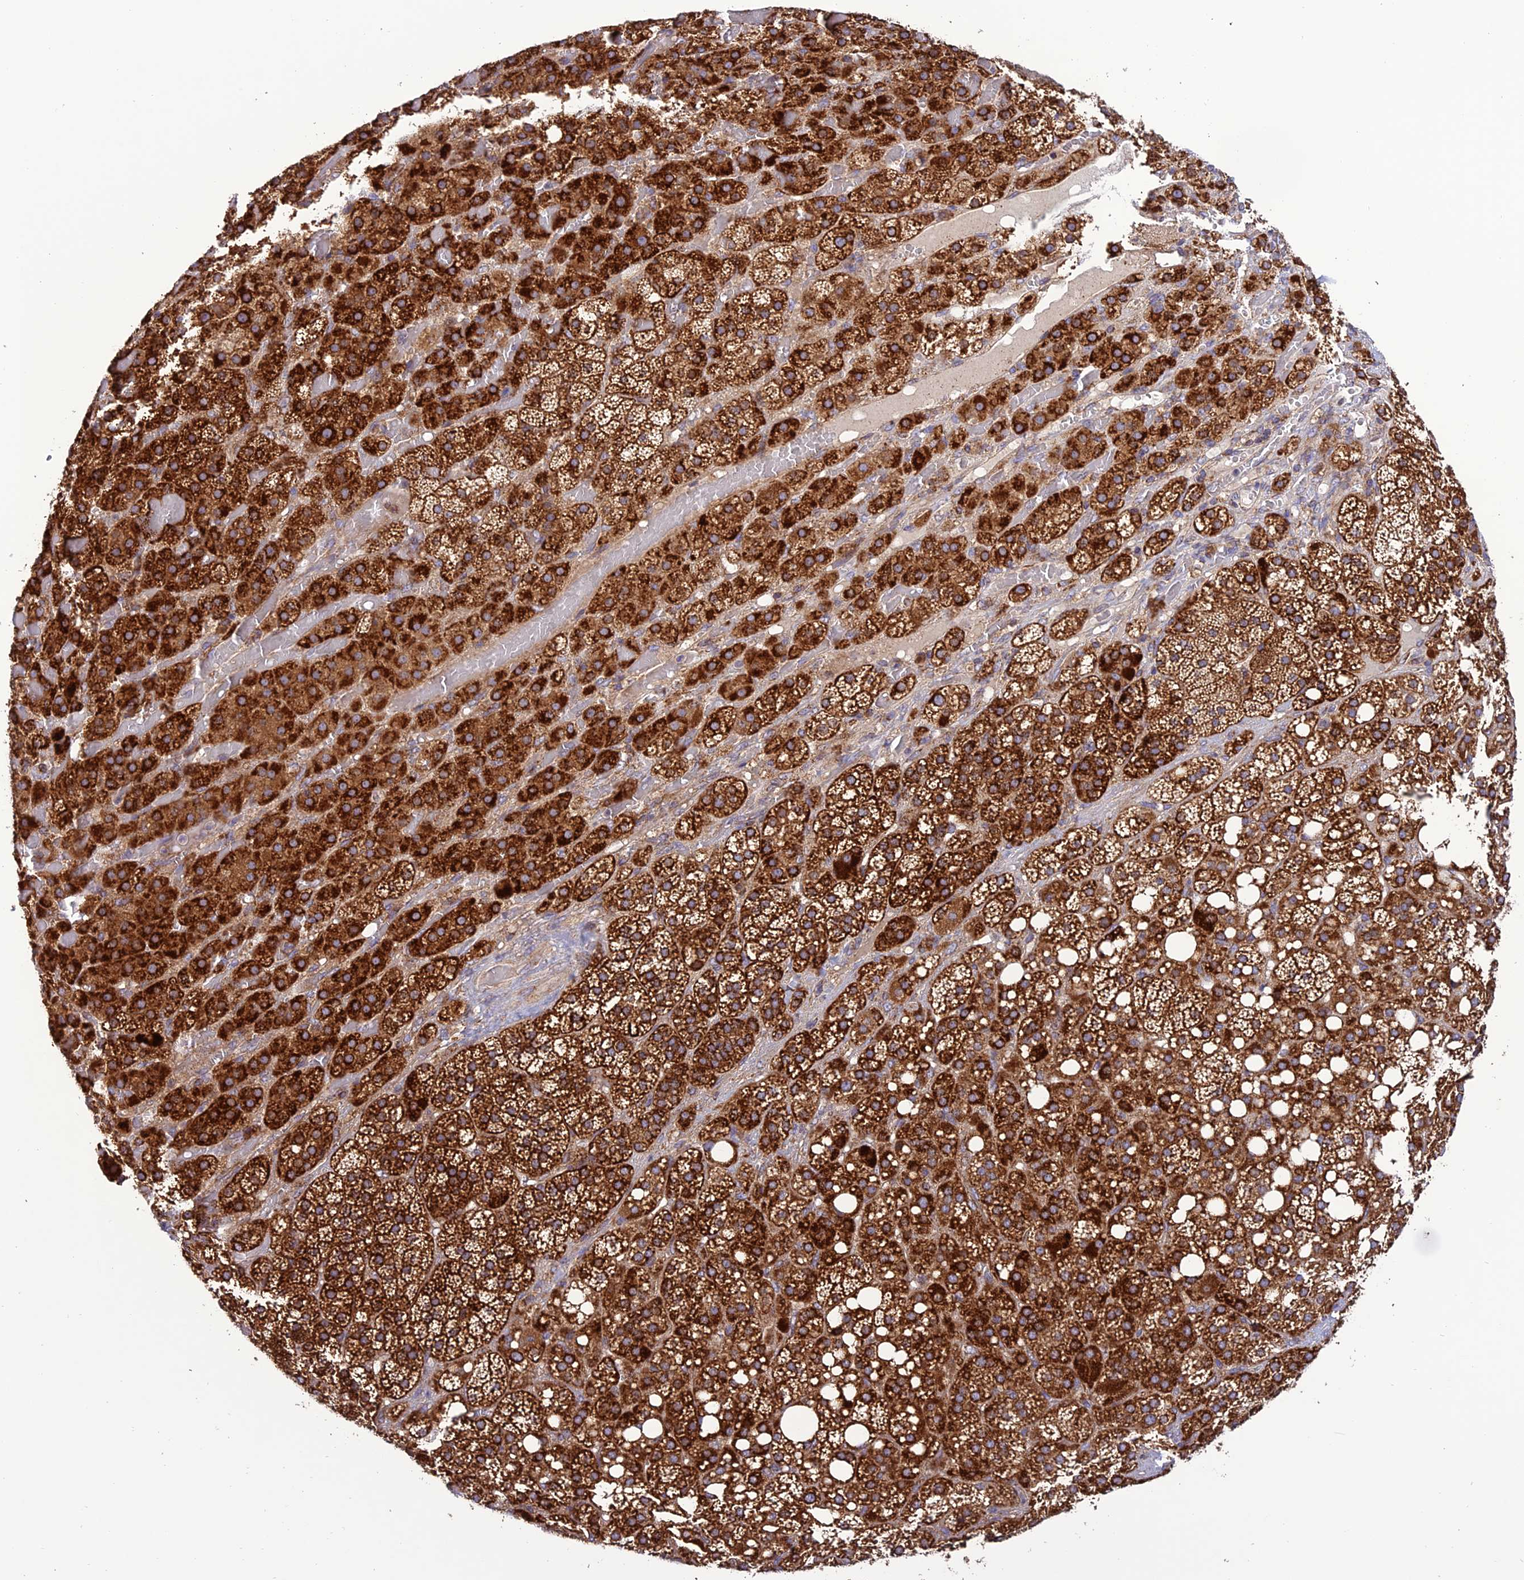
{"staining": {"intensity": "strong", "quantity": ">75%", "location": "cytoplasmic/membranous"}, "tissue": "adrenal gland", "cell_type": "Glandular cells", "image_type": "normal", "snomed": [{"axis": "morphology", "description": "Normal tissue, NOS"}, {"axis": "topography", "description": "Adrenal gland"}], "caption": "Protein expression analysis of normal adrenal gland displays strong cytoplasmic/membranous expression in about >75% of glandular cells. Nuclei are stained in blue.", "gene": "MRPS9", "patient": {"sex": "female", "age": 59}}